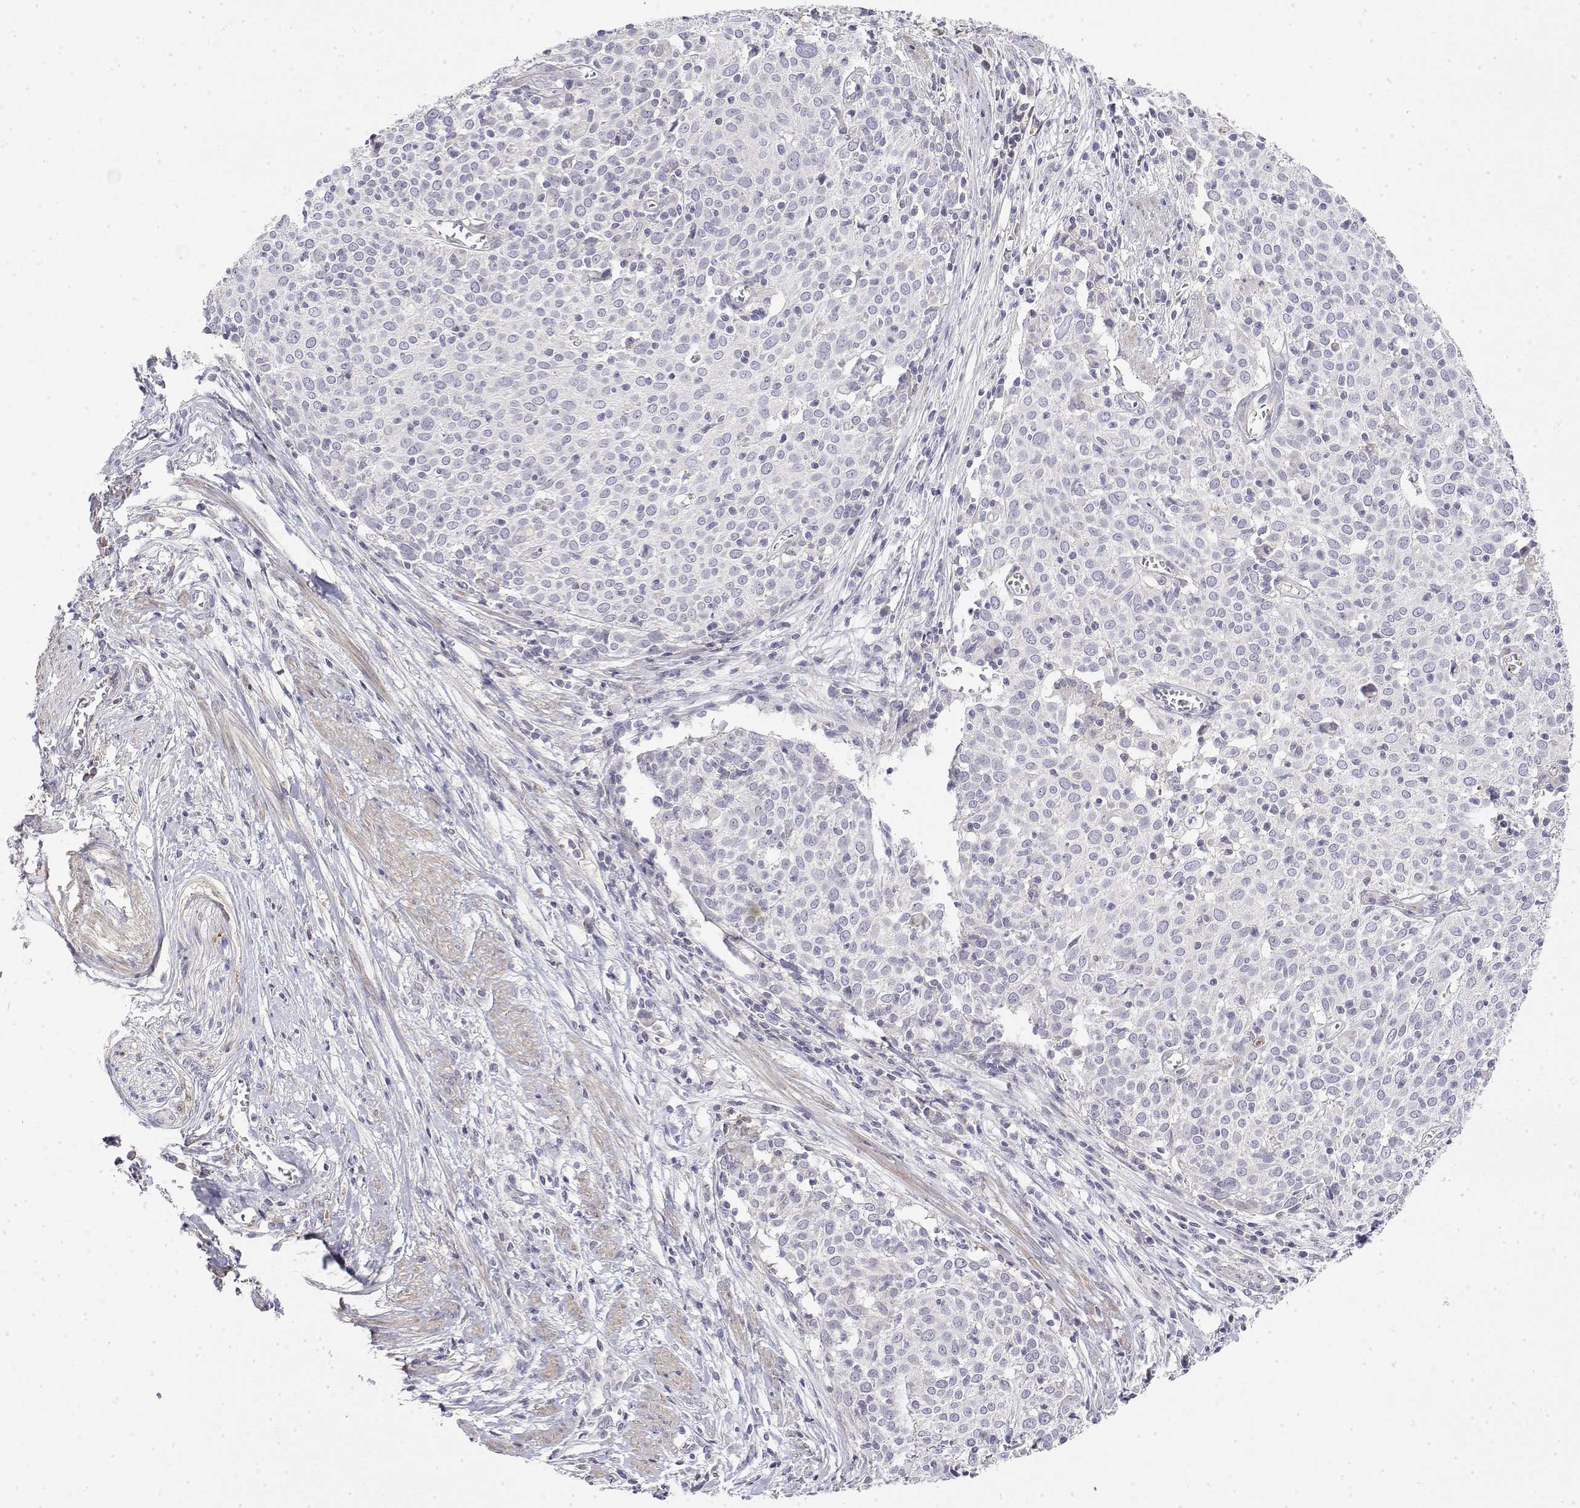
{"staining": {"intensity": "negative", "quantity": "none", "location": "none"}, "tissue": "cervical cancer", "cell_type": "Tumor cells", "image_type": "cancer", "snomed": [{"axis": "morphology", "description": "Squamous cell carcinoma, NOS"}, {"axis": "topography", "description": "Cervix"}], "caption": "Cervical cancer stained for a protein using immunohistochemistry (IHC) shows no staining tumor cells.", "gene": "GGACT", "patient": {"sex": "female", "age": 39}}